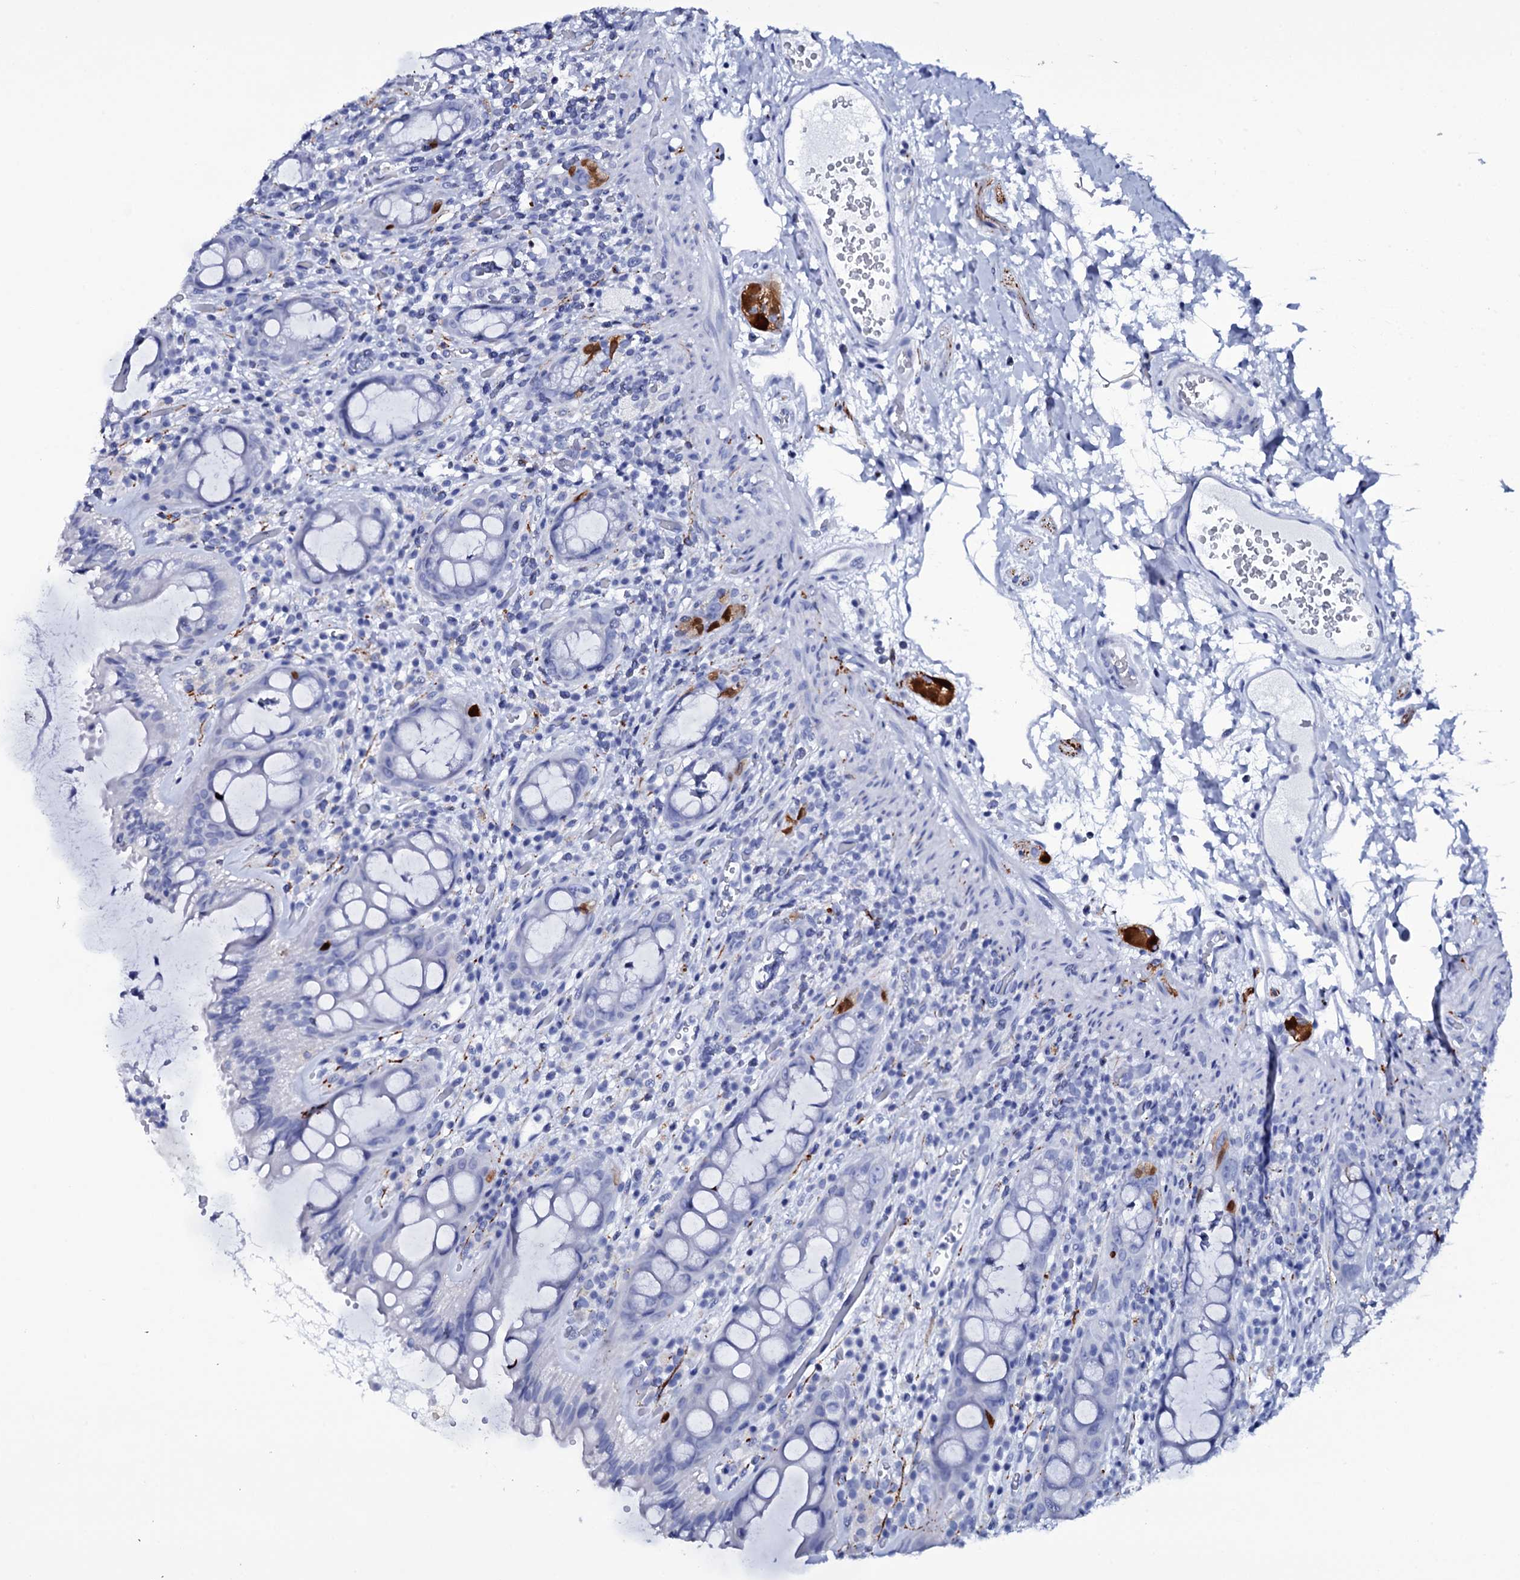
{"staining": {"intensity": "strong", "quantity": "<25%", "location": "cytoplasmic/membranous"}, "tissue": "rectum", "cell_type": "Glandular cells", "image_type": "normal", "snomed": [{"axis": "morphology", "description": "Normal tissue, NOS"}, {"axis": "topography", "description": "Rectum"}], "caption": "Strong cytoplasmic/membranous positivity for a protein is appreciated in approximately <25% of glandular cells of unremarkable rectum using immunohistochemistry (IHC).", "gene": "ITPRID2", "patient": {"sex": "female", "age": 57}}